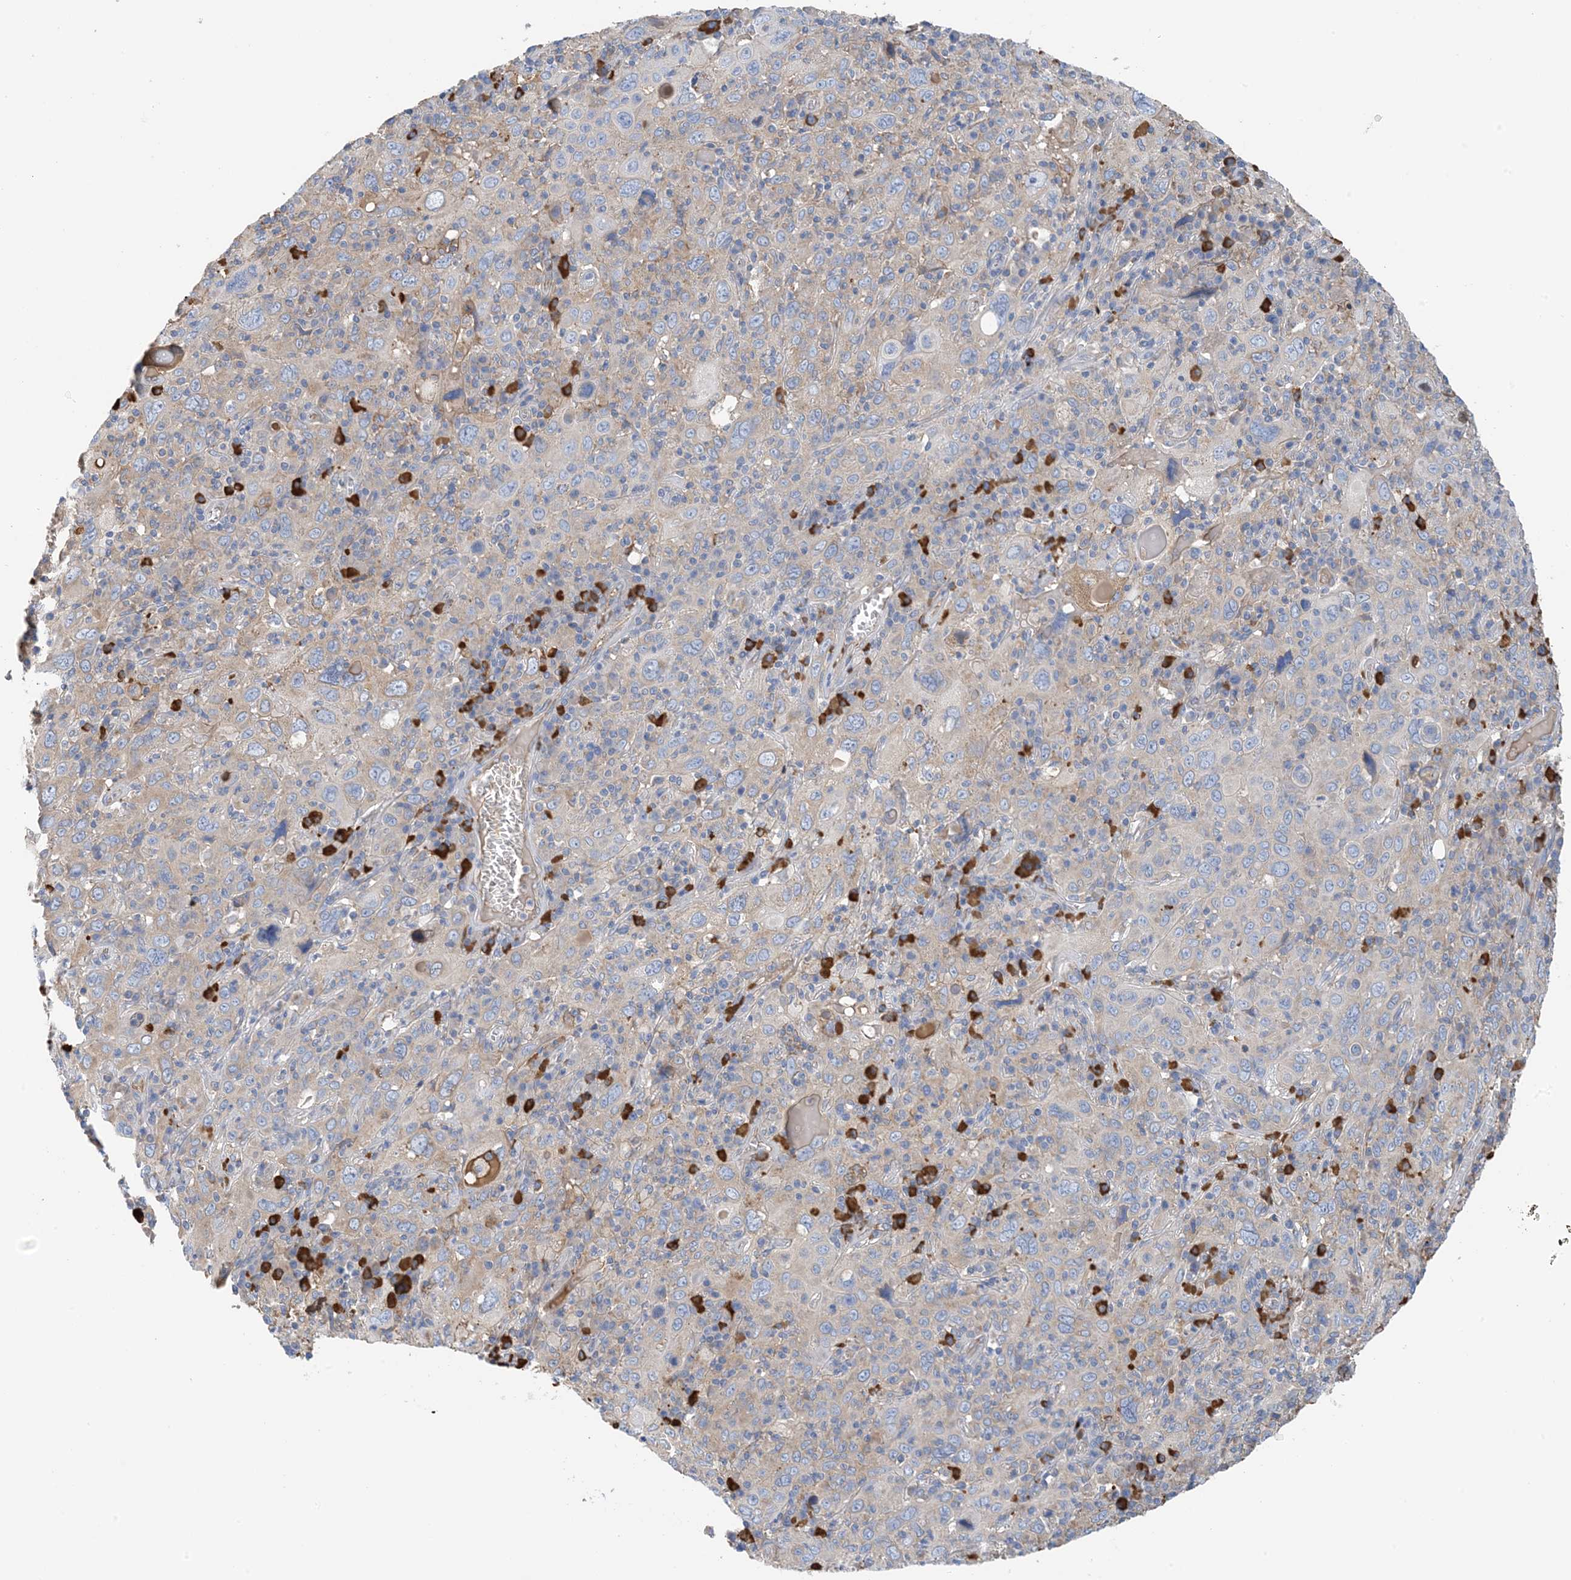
{"staining": {"intensity": "weak", "quantity": "25%-75%", "location": "cytoplasmic/membranous"}, "tissue": "cervical cancer", "cell_type": "Tumor cells", "image_type": "cancer", "snomed": [{"axis": "morphology", "description": "Squamous cell carcinoma, NOS"}, {"axis": "topography", "description": "Cervix"}], "caption": "The image exhibits staining of cervical squamous cell carcinoma, revealing weak cytoplasmic/membranous protein expression (brown color) within tumor cells. (Brightfield microscopy of DAB IHC at high magnification).", "gene": "SLC5A11", "patient": {"sex": "female", "age": 46}}